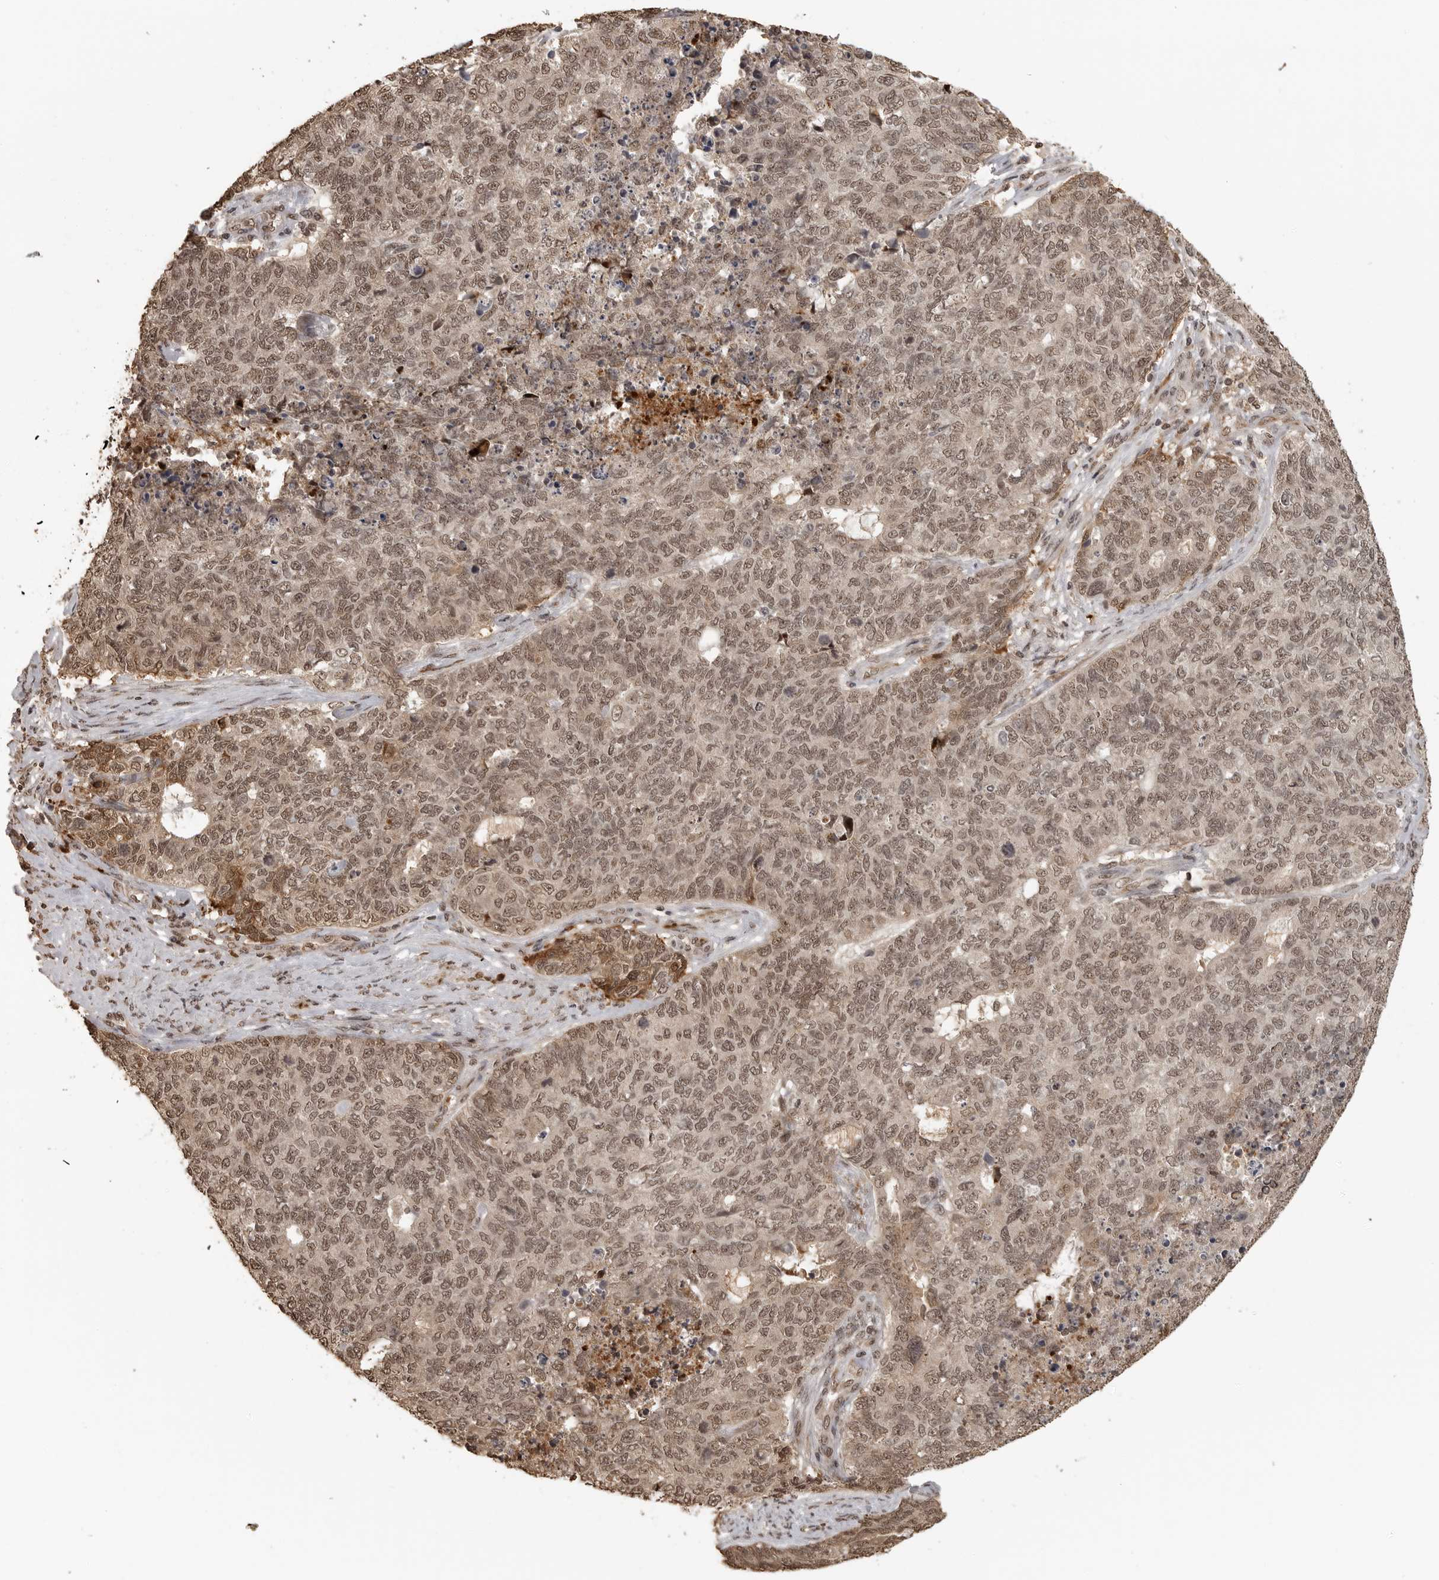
{"staining": {"intensity": "moderate", "quantity": ">75%", "location": "nuclear"}, "tissue": "cervical cancer", "cell_type": "Tumor cells", "image_type": "cancer", "snomed": [{"axis": "morphology", "description": "Squamous cell carcinoma, NOS"}, {"axis": "topography", "description": "Cervix"}], "caption": "Immunohistochemical staining of human squamous cell carcinoma (cervical) demonstrates medium levels of moderate nuclear protein staining in approximately >75% of tumor cells.", "gene": "CLOCK", "patient": {"sex": "female", "age": 63}}